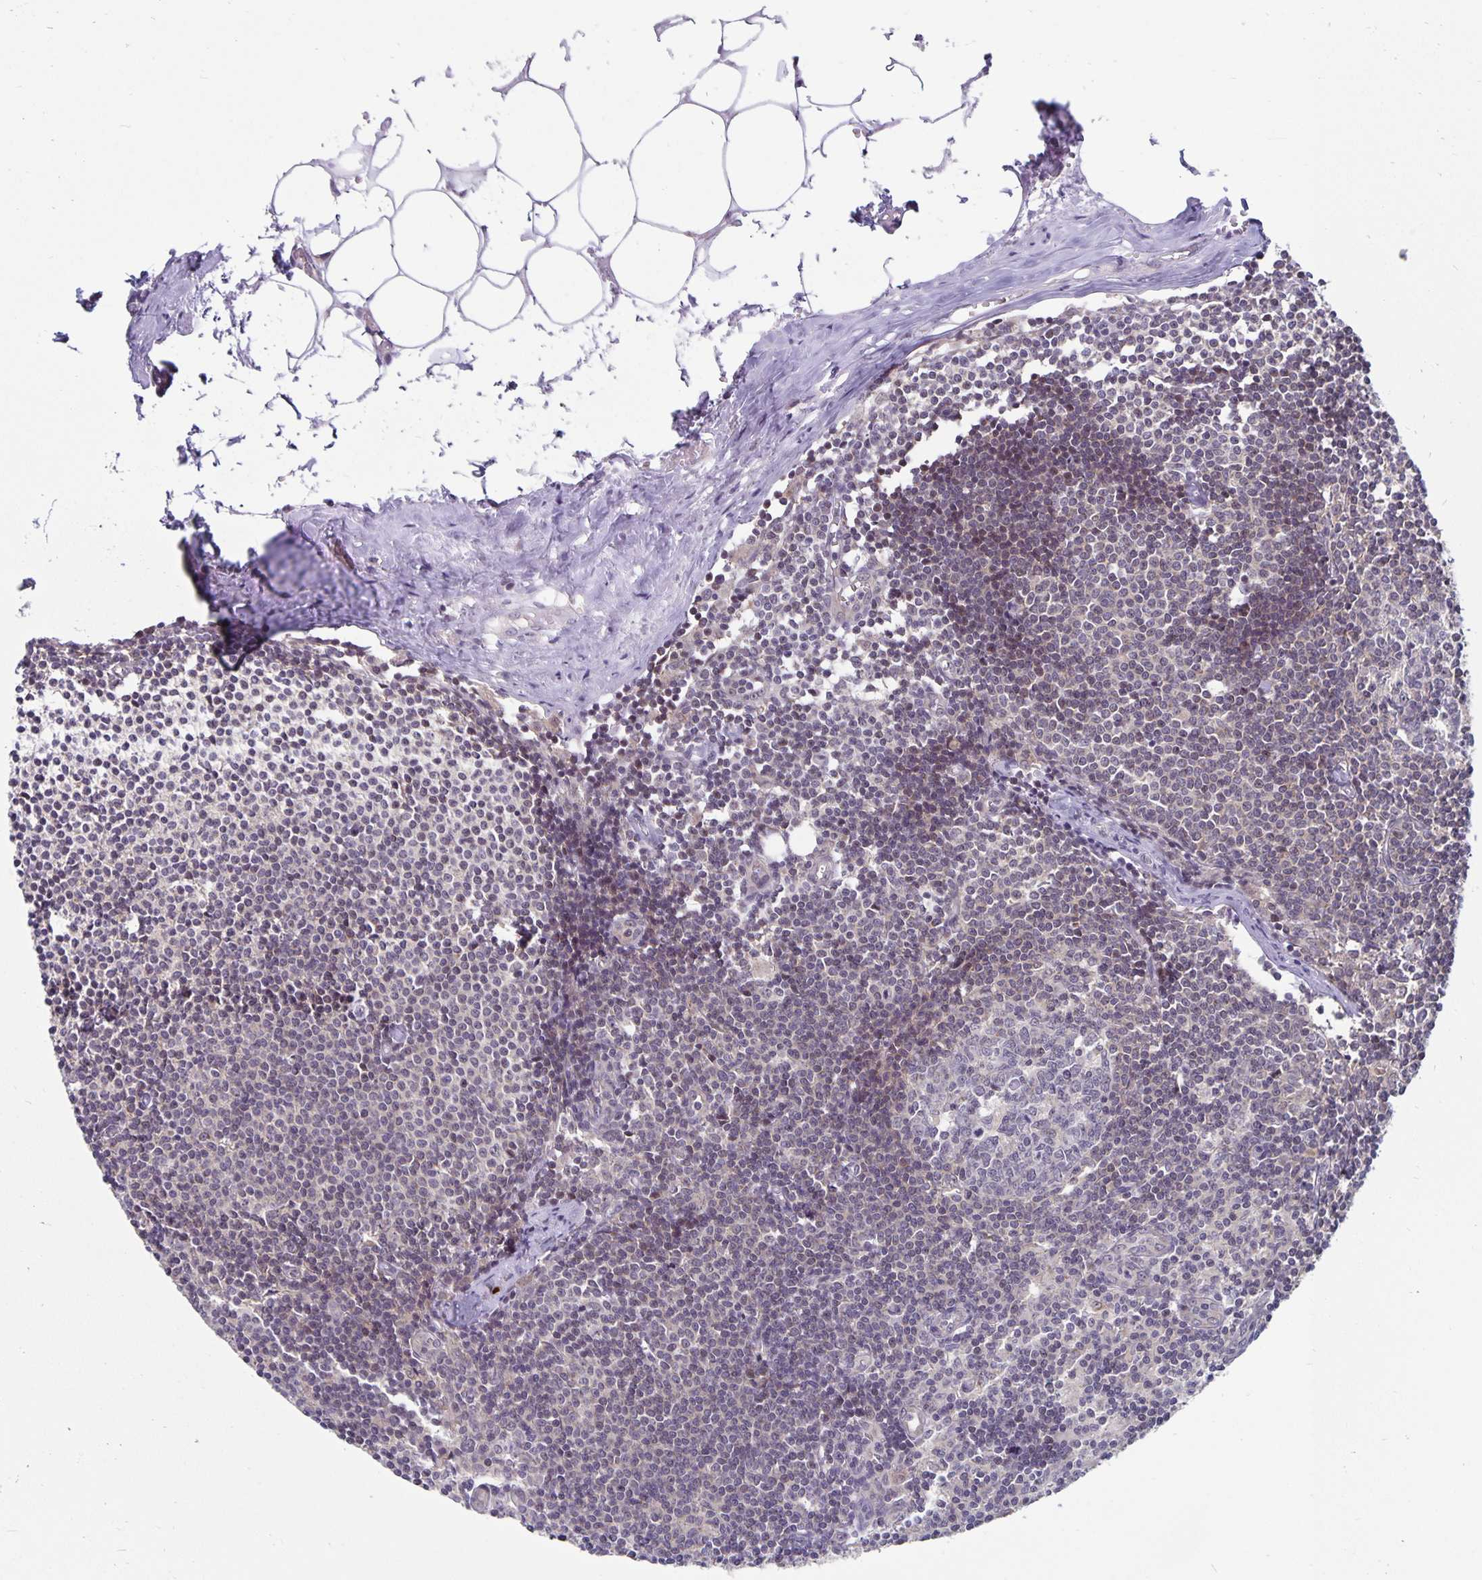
{"staining": {"intensity": "weak", "quantity": "<25%", "location": "nuclear"}, "tissue": "lymph node", "cell_type": "Germinal center cells", "image_type": "normal", "snomed": [{"axis": "morphology", "description": "Normal tissue, NOS"}, {"axis": "topography", "description": "Lymph node"}], "caption": "Immunohistochemistry micrograph of benign lymph node: lymph node stained with DAB (3,3'-diaminobenzidine) shows no significant protein positivity in germinal center cells. (DAB IHC, high magnification).", "gene": "EXOC6B", "patient": {"sex": "female", "age": 69}}